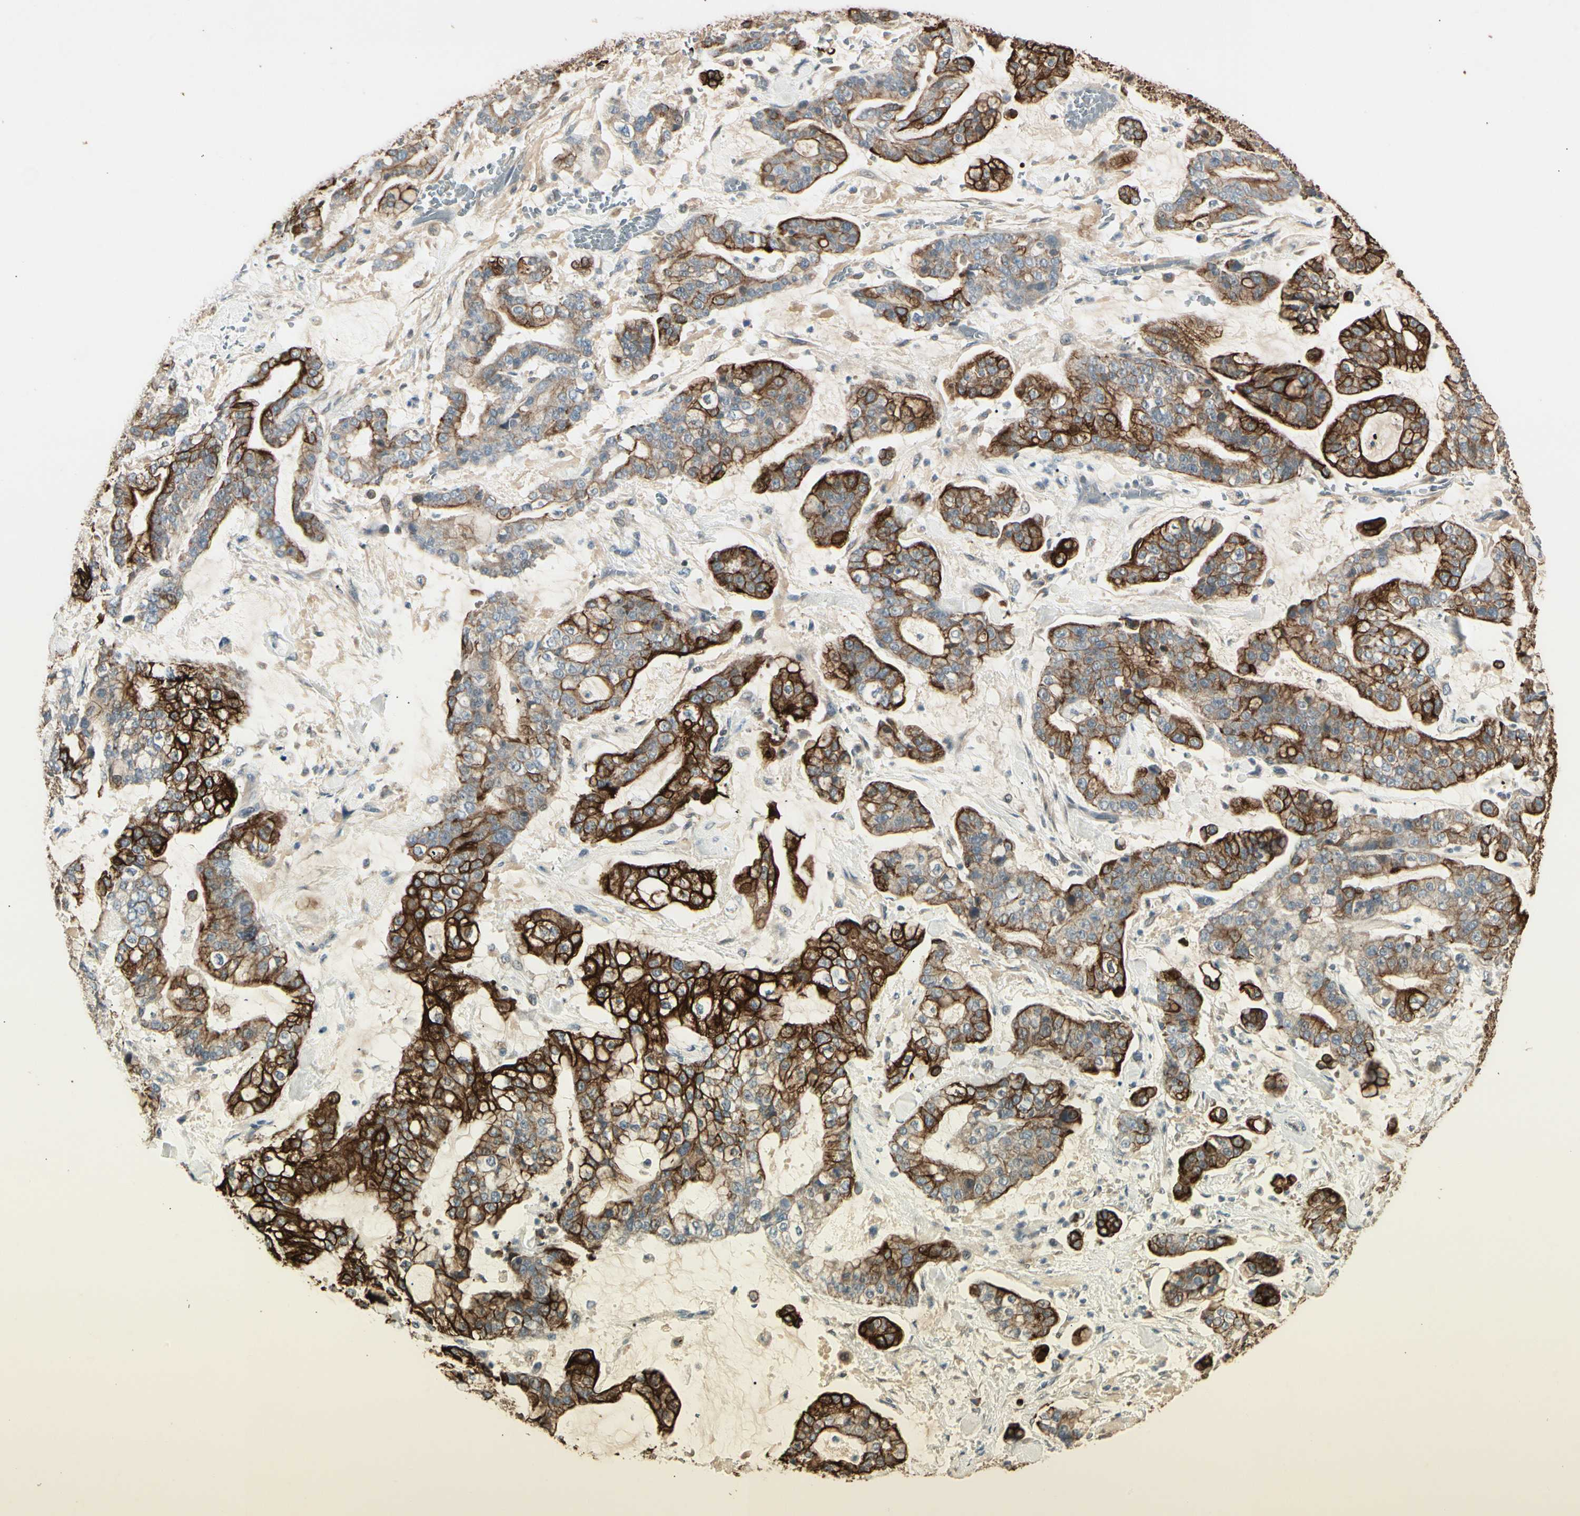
{"staining": {"intensity": "strong", "quantity": "25%-75%", "location": "cytoplasmic/membranous"}, "tissue": "stomach cancer", "cell_type": "Tumor cells", "image_type": "cancer", "snomed": [{"axis": "morphology", "description": "Normal tissue, NOS"}, {"axis": "morphology", "description": "Adenocarcinoma, NOS"}, {"axis": "topography", "description": "Stomach, upper"}, {"axis": "topography", "description": "Stomach"}], "caption": "This is an image of immunohistochemistry (IHC) staining of stomach cancer, which shows strong positivity in the cytoplasmic/membranous of tumor cells.", "gene": "SKIL", "patient": {"sex": "male", "age": 76}}